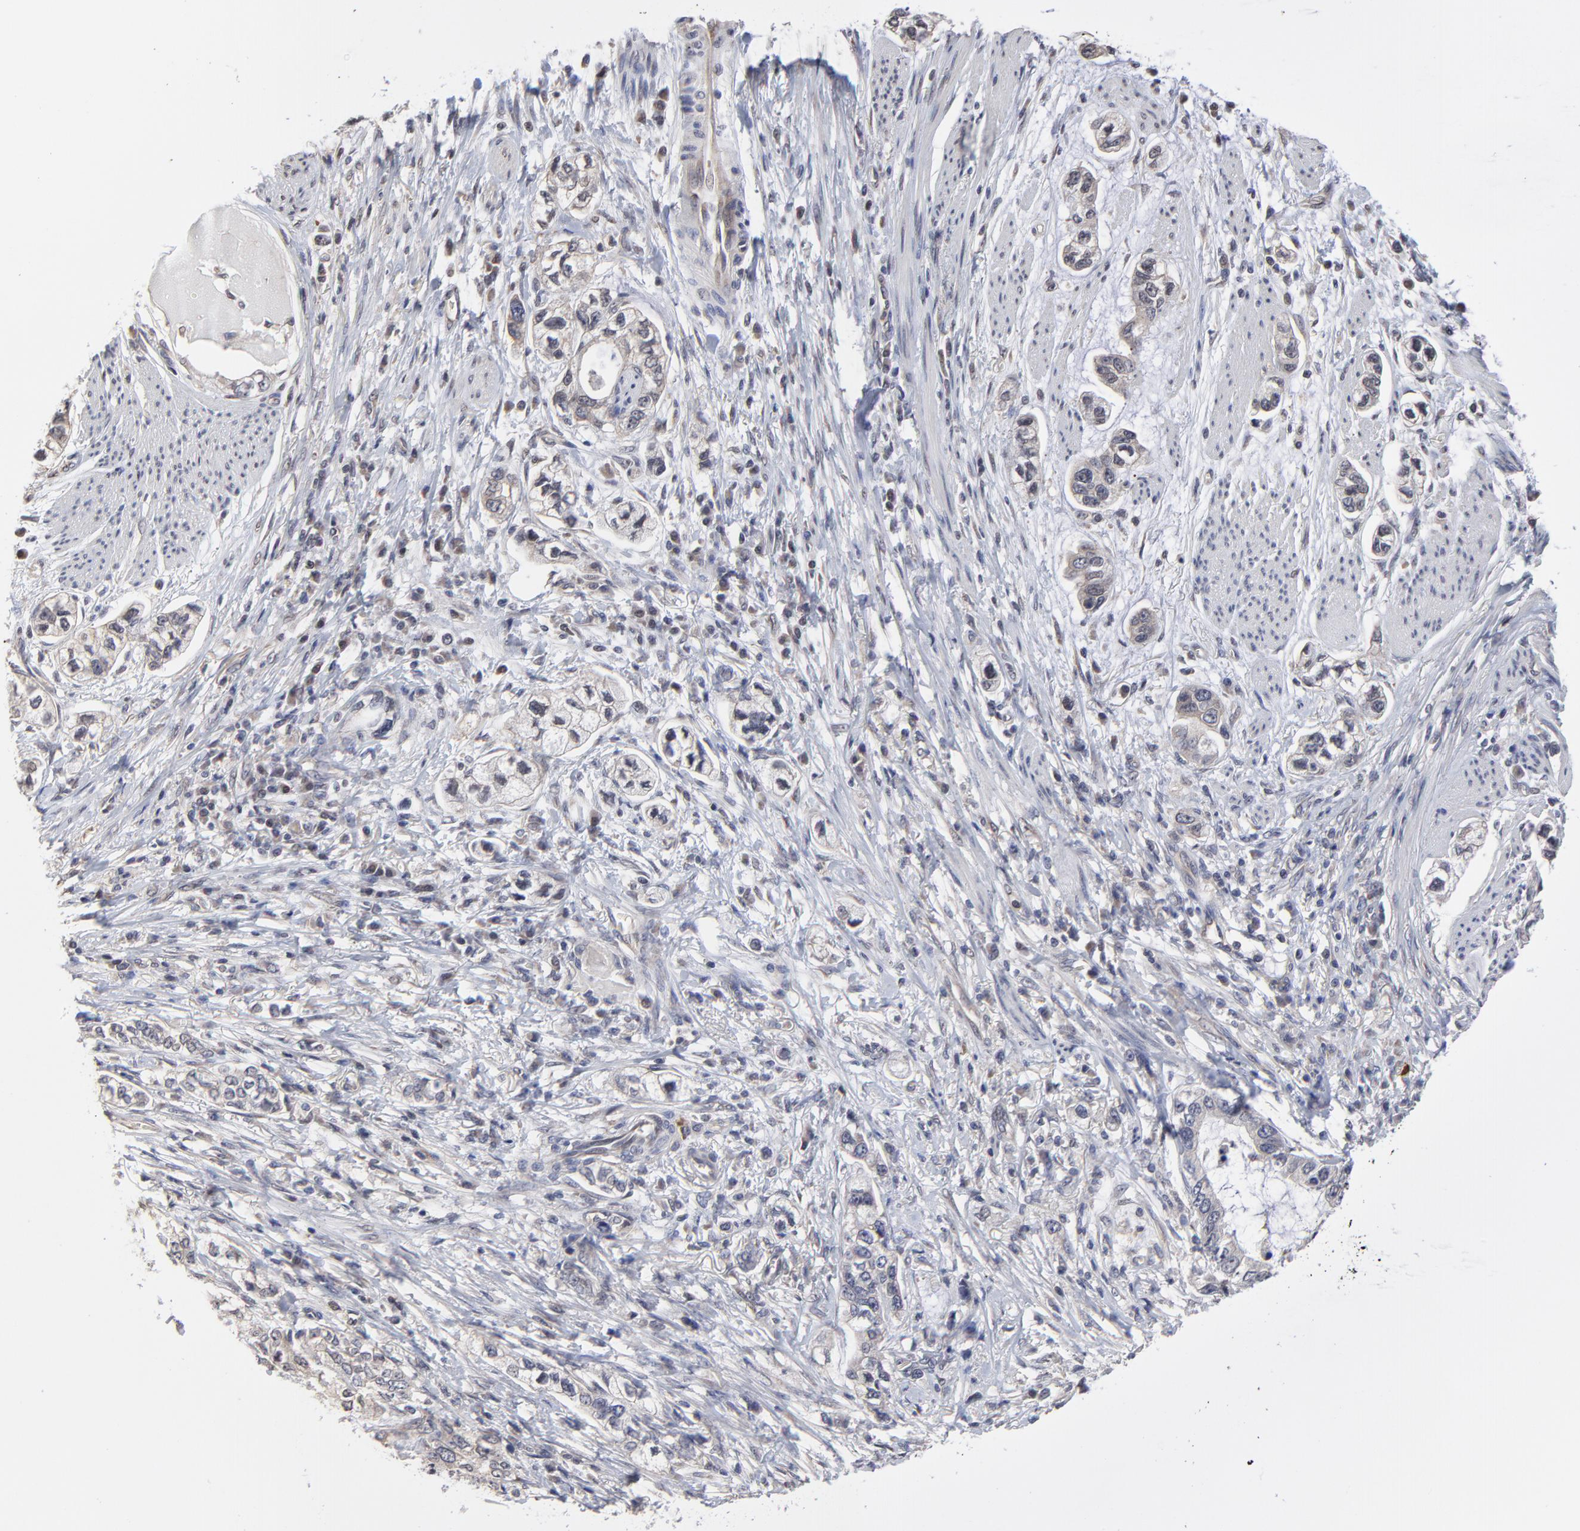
{"staining": {"intensity": "weak", "quantity": ">75%", "location": "cytoplasmic/membranous"}, "tissue": "stomach cancer", "cell_type": "Tumor cells", "image_type": "cancer", "snomed": [{"axis": "morphology", "description": "Adenocarcinoma, NOS"}, {"axis": "topography", "description": "Stomach, lower"}], "caption": "Approximately >75% of tumor cells in human stomach adenocarcinoma show weak cytoplasmic/membranous protein expression as visualized by brown immunohistochemical staining.", "gene": "ZNF157", "patient": {"sex": "female", "age": 93}}